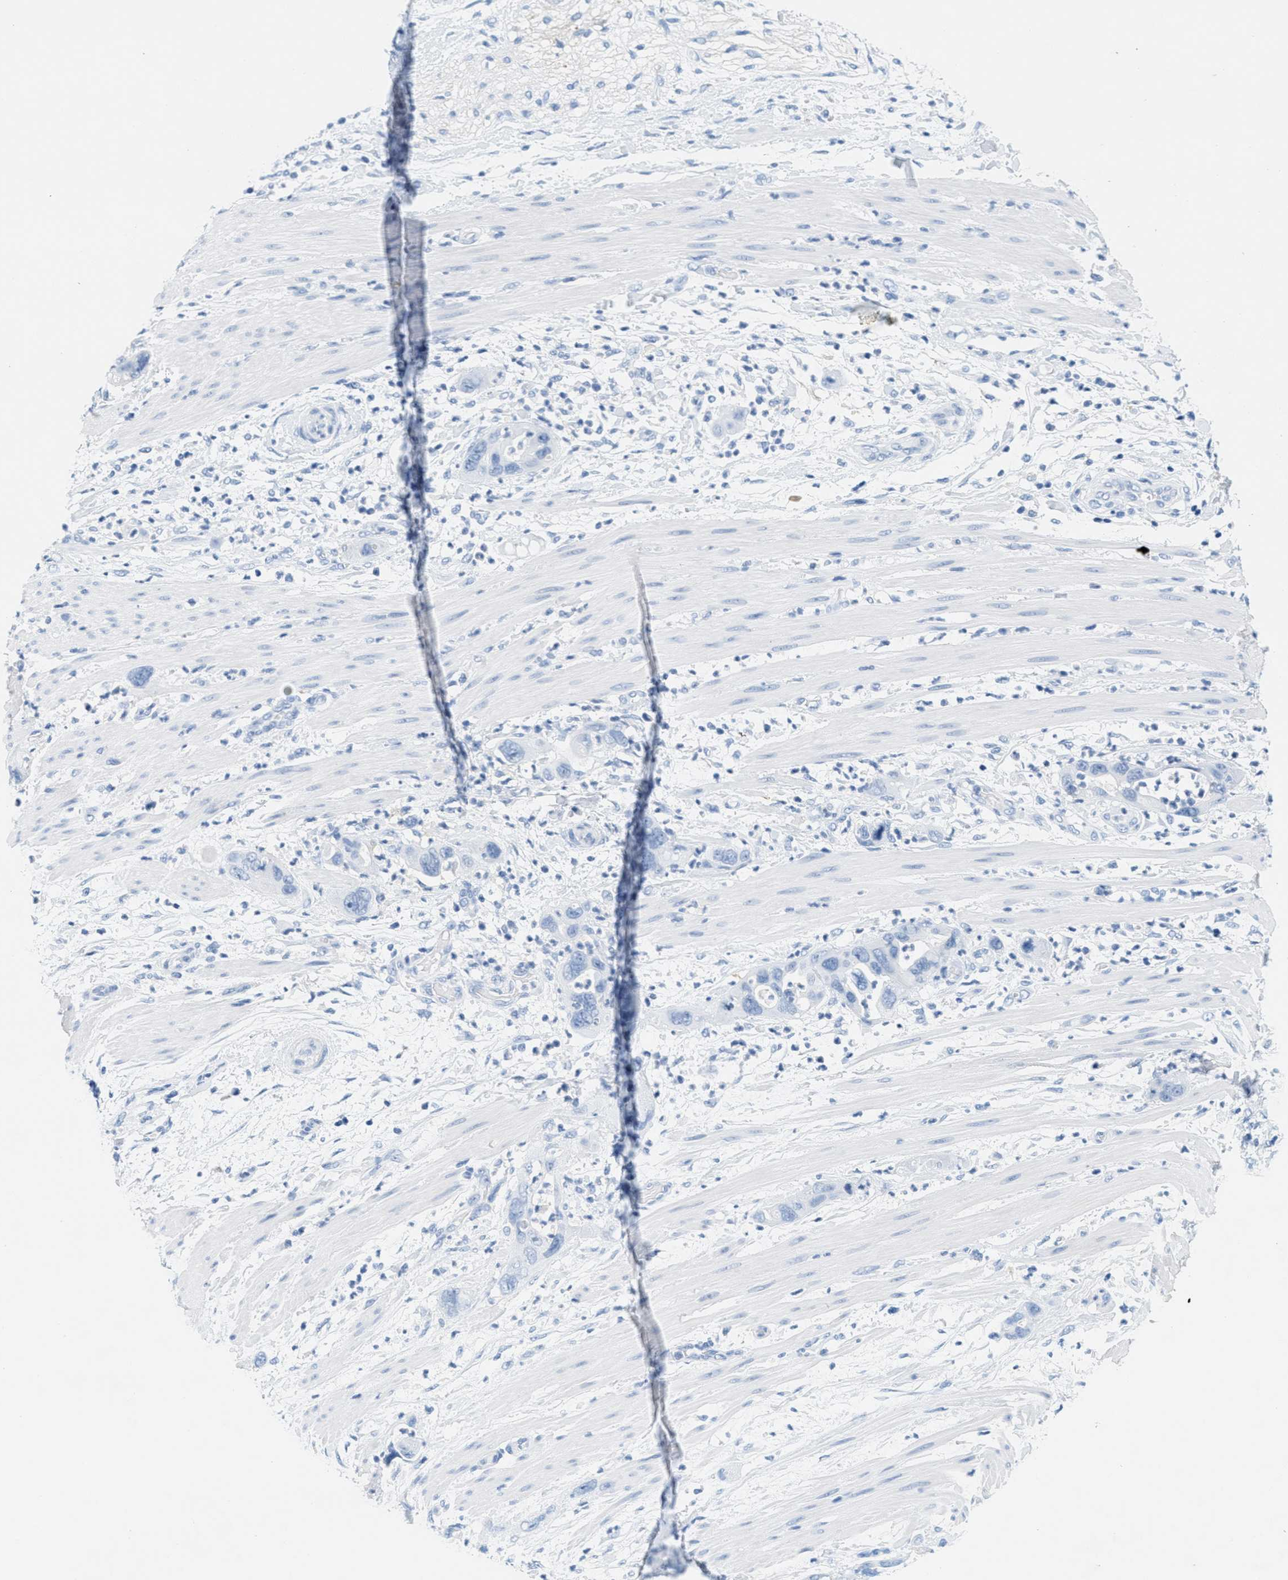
{"staining": {"intensity": "negative", "quantity": "none", "location": "none"}, "tissue": "pancreatic cancer", "cell_type": "Tumor cells", "image_type": "cancer", "snomed": [{"axis": "morphology", "description": "Adenocarcinoma, NOS"}, {"axis": "topography", "description": "Pancreas"}], "caption": "This image is of pancreatic adenocarcinoma stained with IHC to label a protein in brown with the nuclei are counter-stained blue. There is no positivity in tumor cells.", "gene": "GPM6A", "patient": {"sex": "female", "age": 71}}